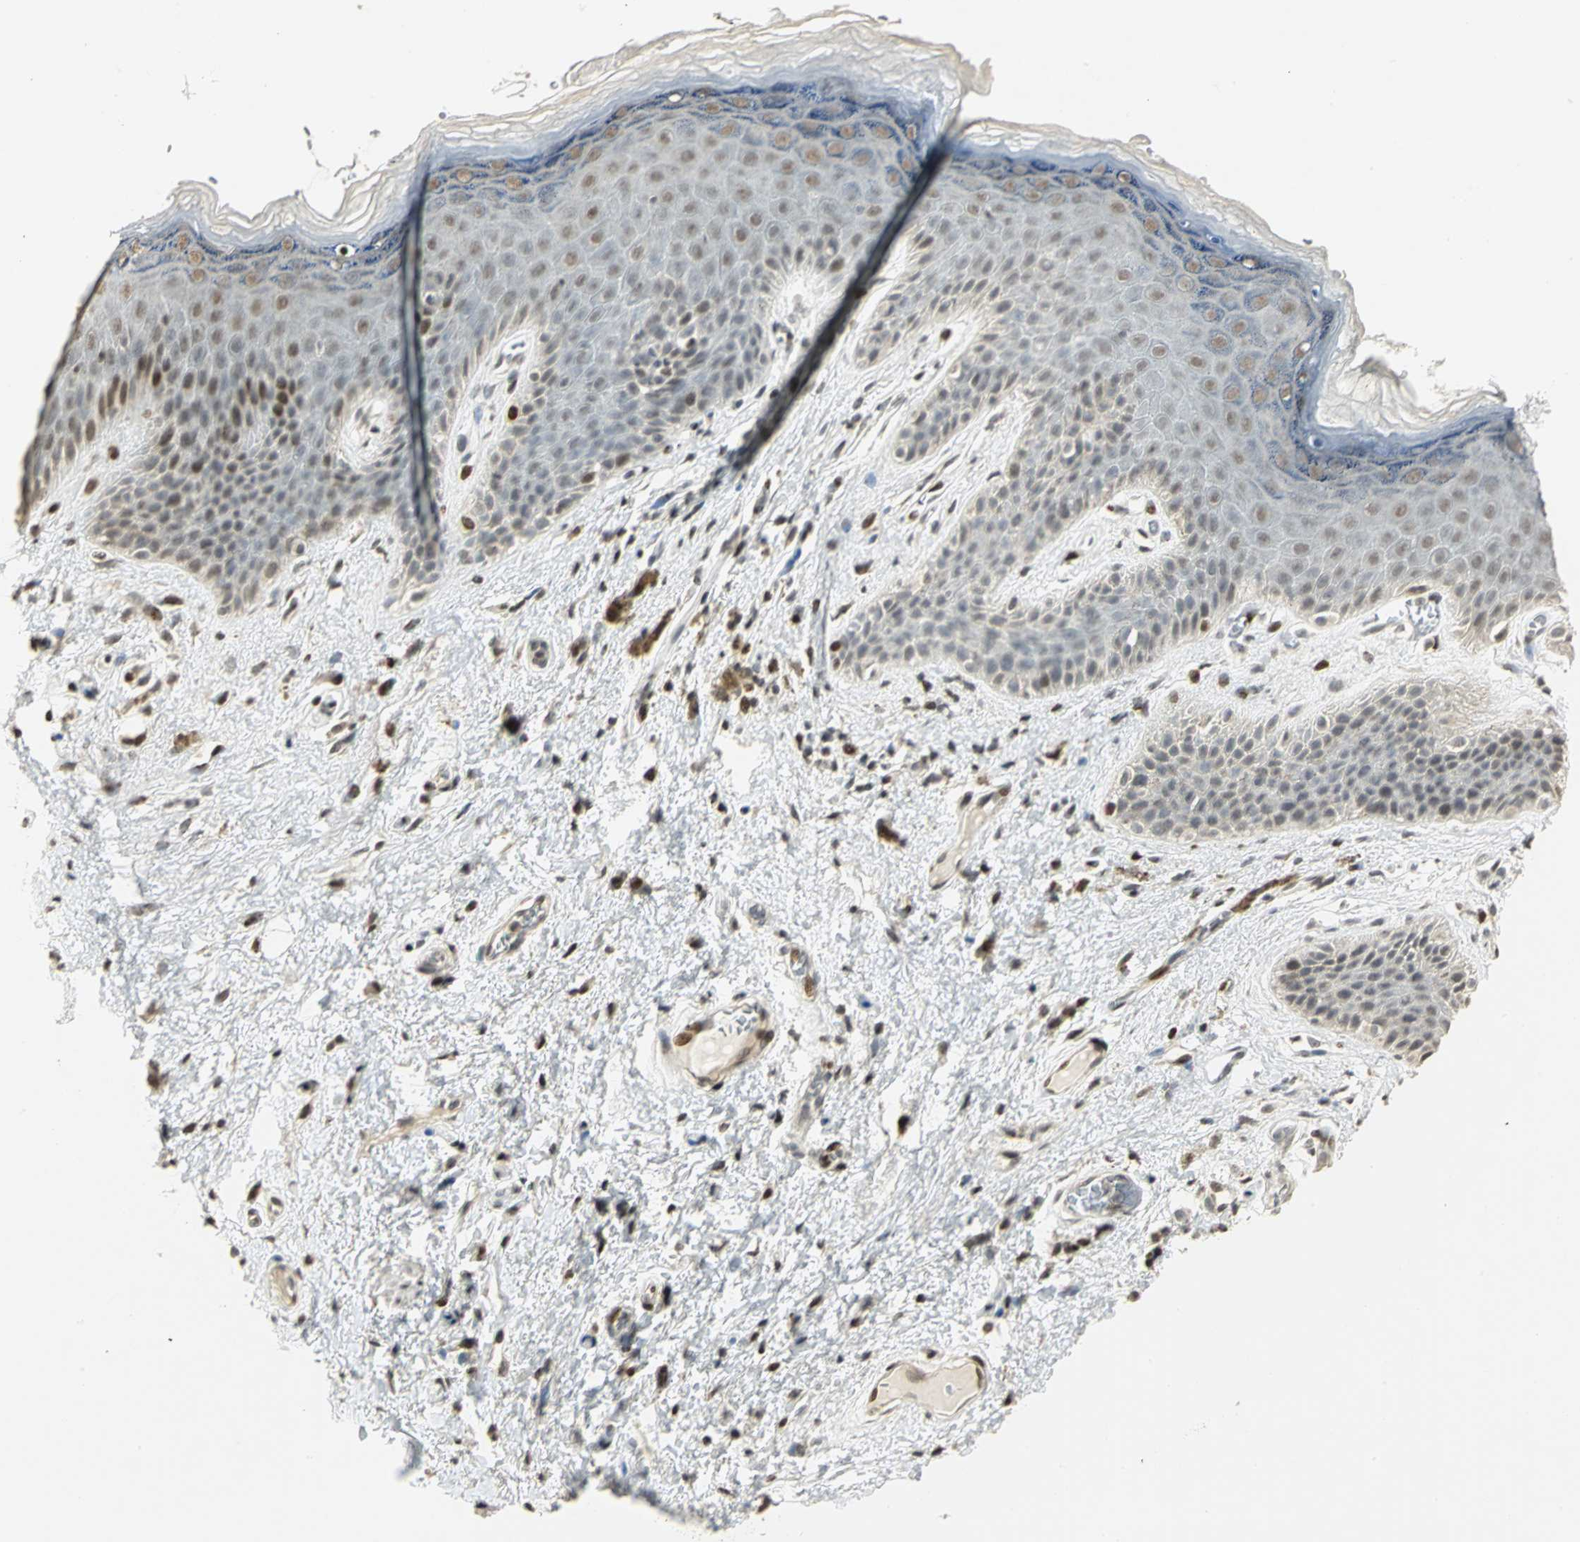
{"staining": {"intensity": "moderate", "quantity": "25%-75%", "location": "nuclear"}, "tissue": "skin", "cell_type": "Epidermal cells", "image_type": "normal", "snomed": [{"axis": "morphology", "description": "Normal tissue, NOS"}, {"axis": "topography", "description": "Anal"}], "caption": "This is a micrograph of immunohistochemistry staining of normal skin, which shows moderate staining in the nuclear of epidermal cells.", "gene": "KDM1A", "patient": {"sex": "female", "age": 46}}